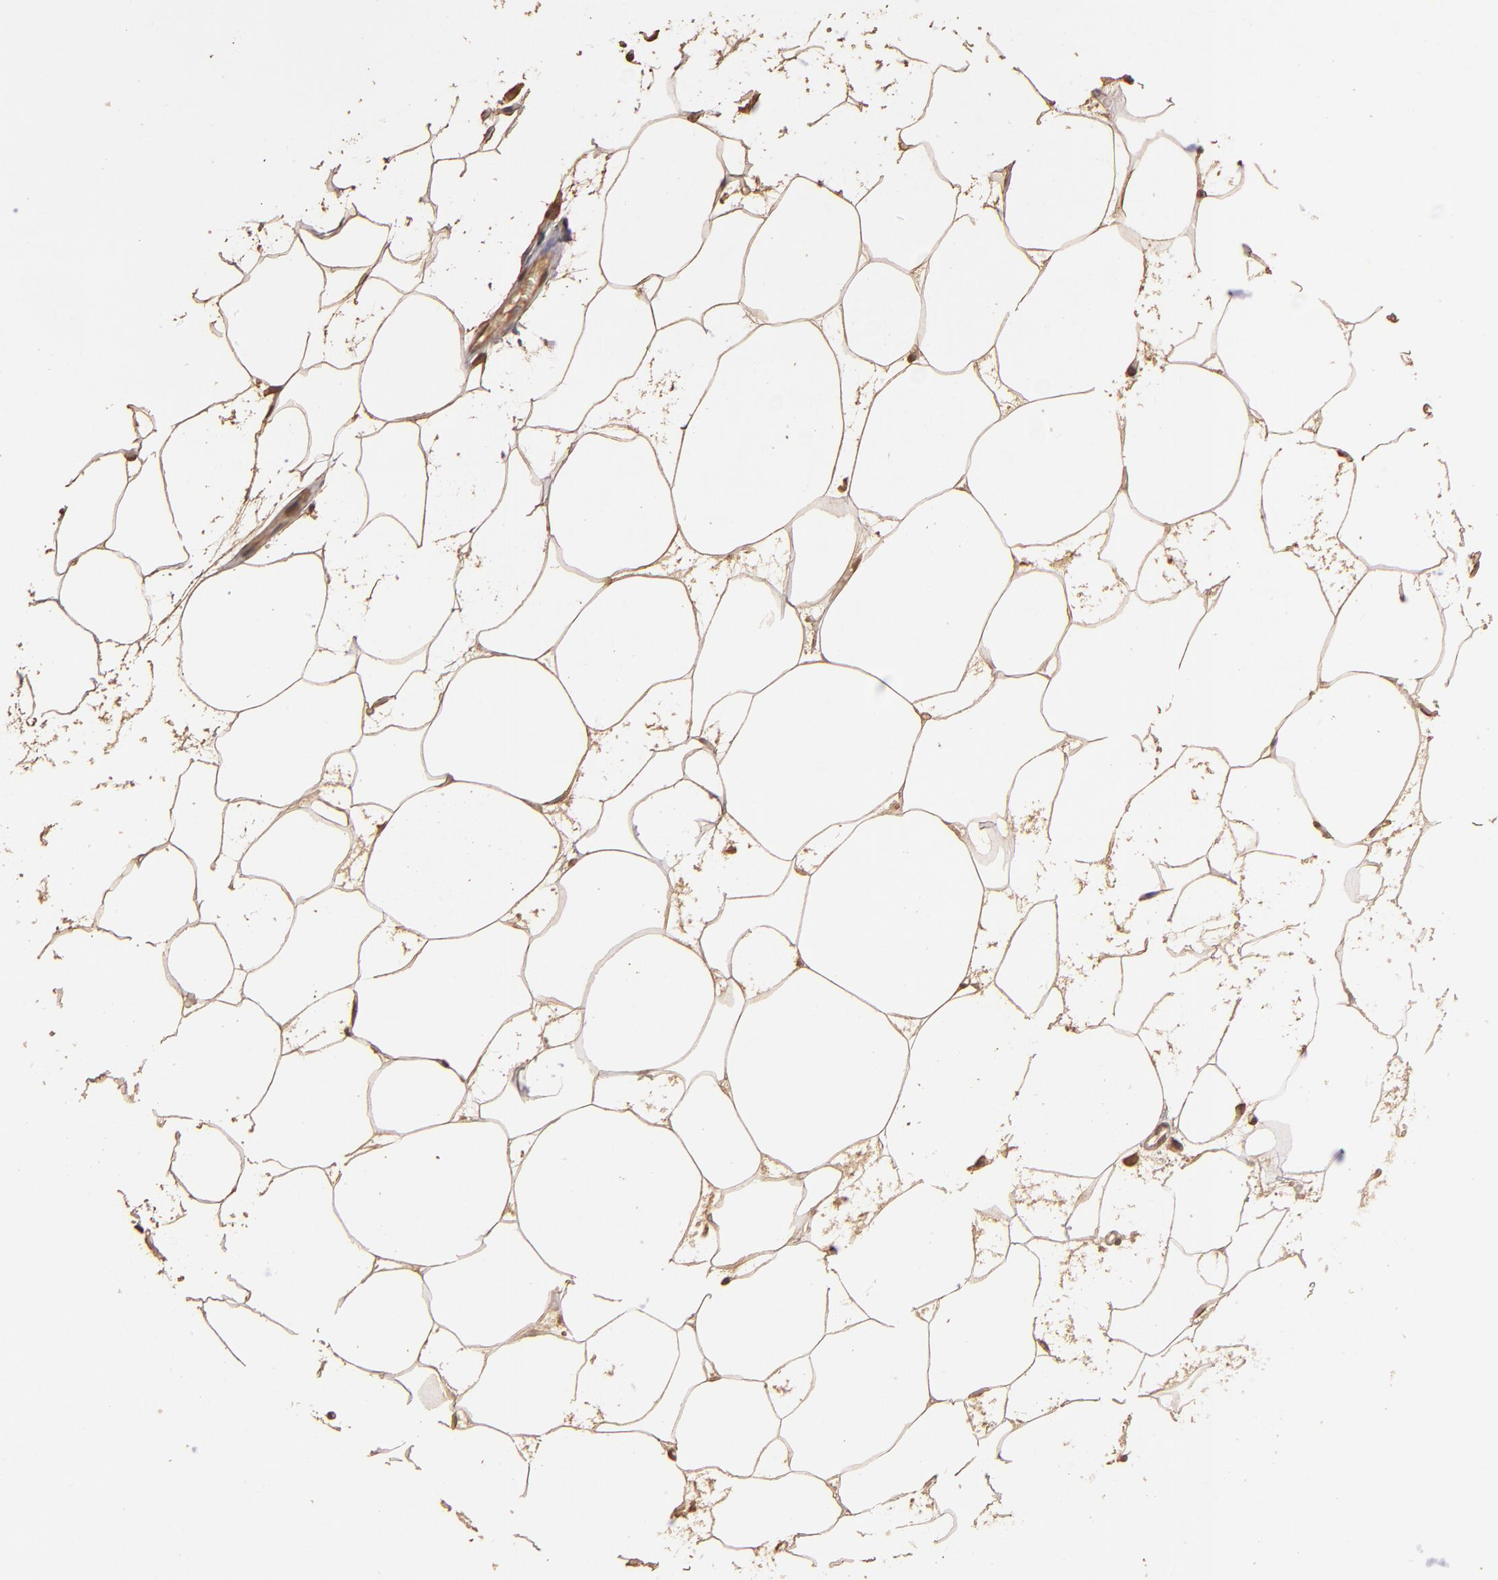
{"staining": {"intensity": "weak", "quantity": ">75%", "location": "cytoplasmic/membranous"}, "tissue": "adipose tissue", "cell_type": "Adipocytes", "image_type": "normal", "snomed": [{"axis": "morphology", "description": "Normal tissue, NOS"}, {"axis": "morphology", "description": "Duct carcinoma"}, {"axis": "topography", "description": "Breast"}, {"axis": "topography", "description": "Adipose tissue"}], "caption": "A high-resolution photomicrograph shows IHC staining of benign adipose tissue, which exhibits weak cytoplasmic/membranous expression in approximately >75% of adipocytes.", "gene": "OPHN1", "patient": {"sex": "female", "age": 37}}